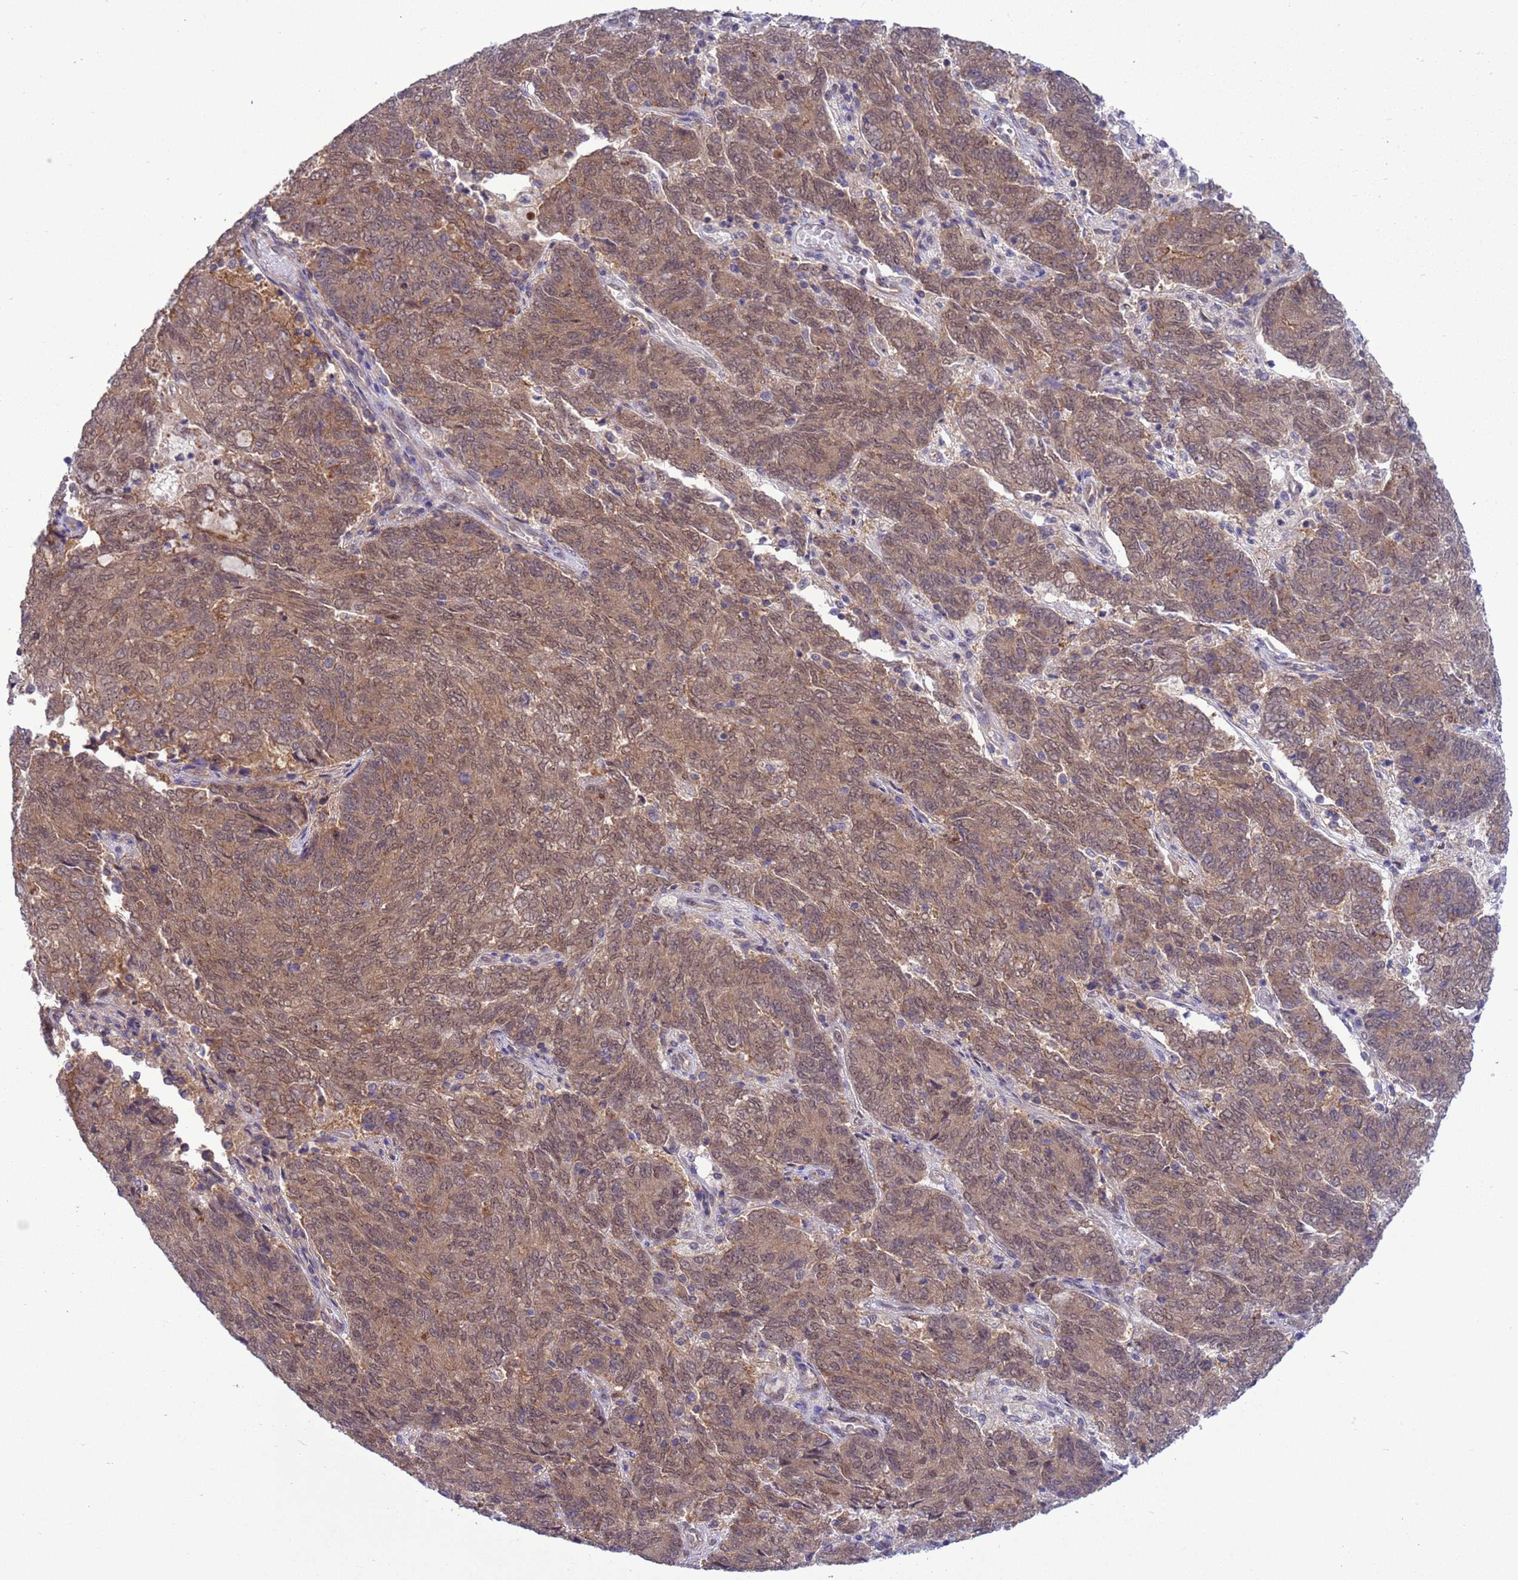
{"staining": {"intensity": "moderate", "quantity": ">75%", "location": "cytoplasmic/membranous,nuclear"}, "tissue": "endometrial cancer", "cell_type": "Tumor cells", "image_type": "cancer", "snomed": [{"axis": "morphology", "description": "Adenocarcinoma, NOS"}, {"axis": "topography", "description": "Endometrium"}], "caption": "Immunohistochemistry (IHC) photomicrograph of endometrial cancer (adenocarcinoma) stained for a protein (brown), which demonstrates medium levels of moderate cytoplasmic/membranous and nuclear staining in about >75% of tumor cells.", "gene": "ZNF461", "patient": {"sex": "female", "age": 80}}